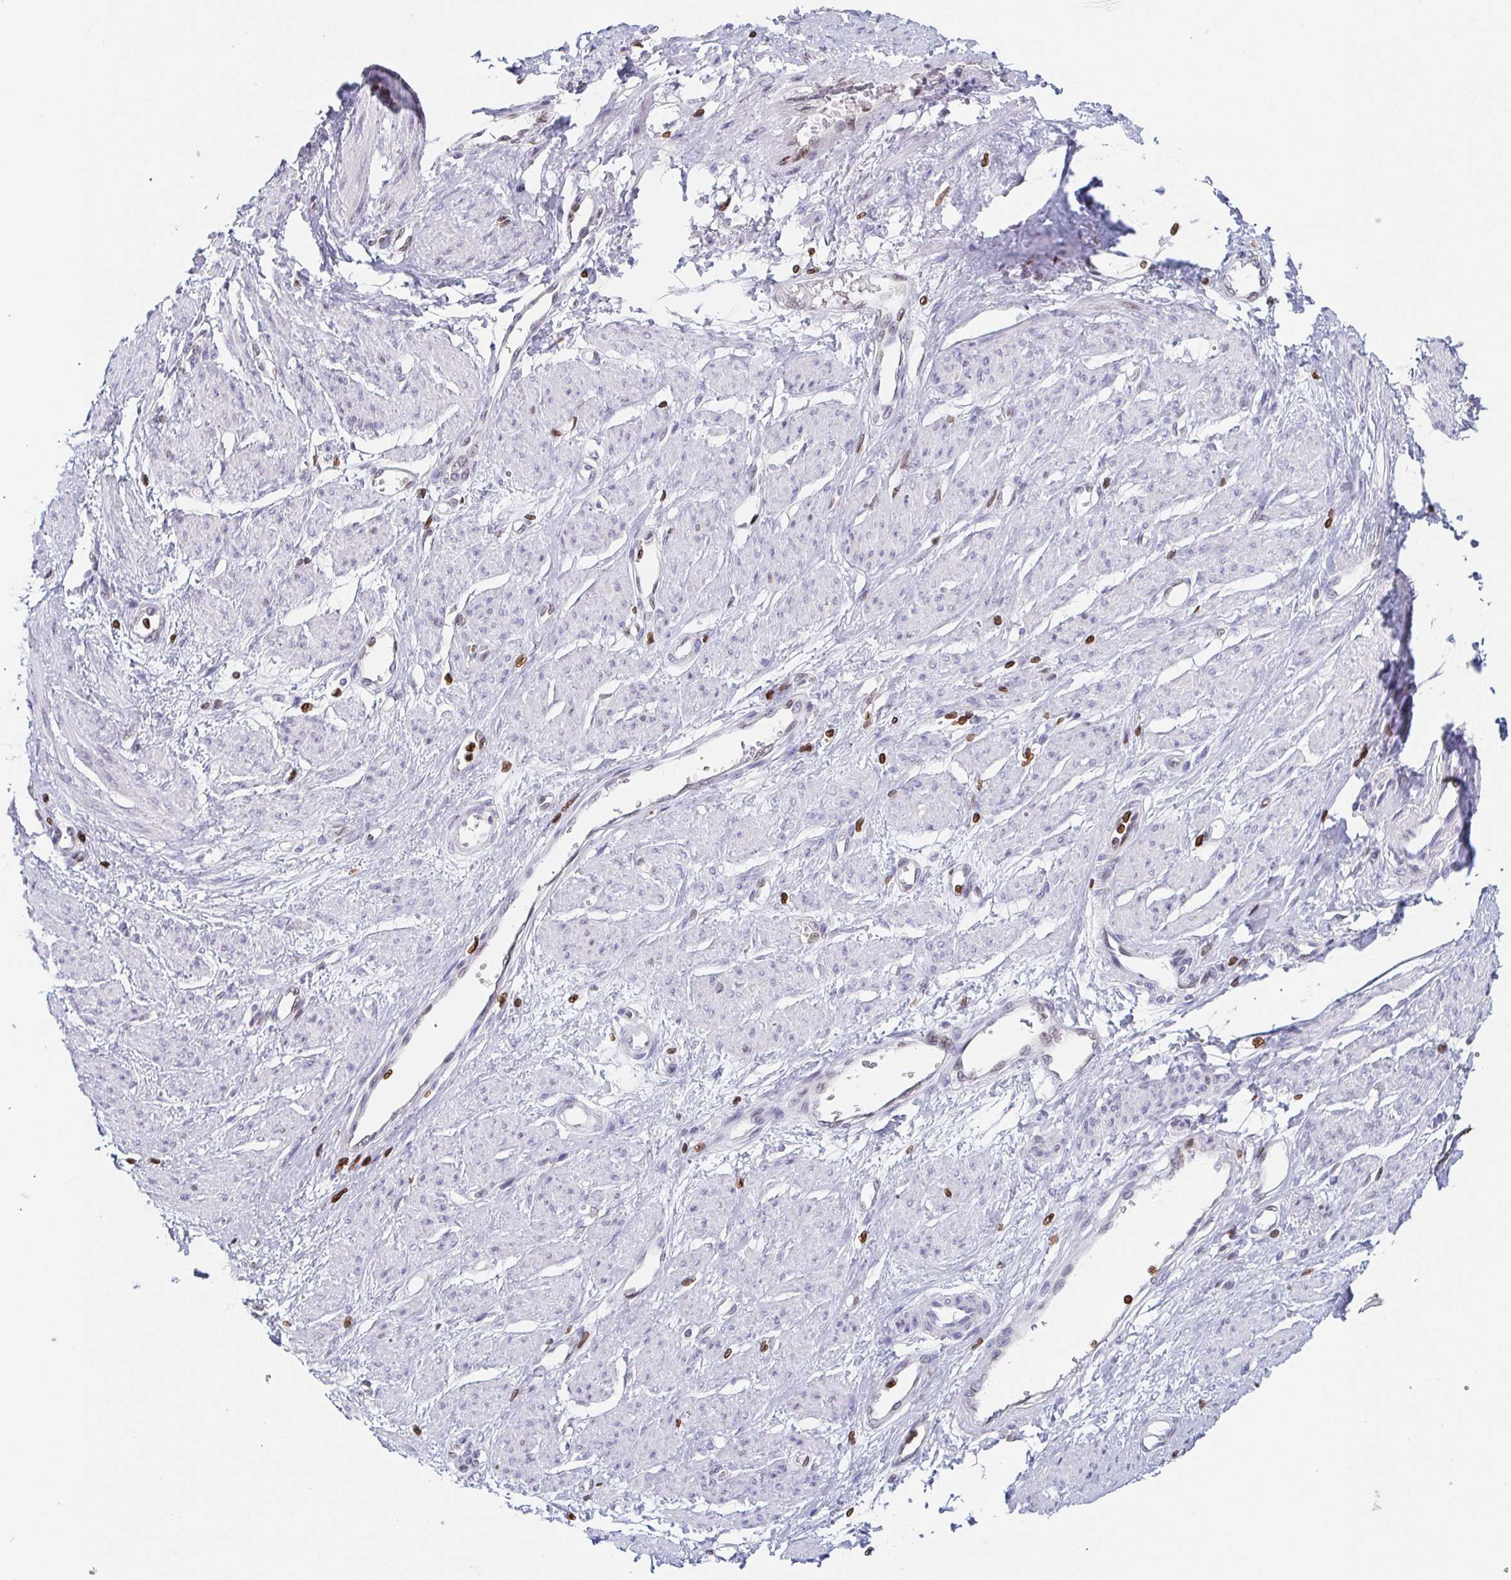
{"staining": {"intensity": "negative", "quantity": "none", "location": "none"}, "tissue": "smooth muscle", "cell_type": "Smooth muscle cells", "image_type": "normal", "snomed": [{"axis": "morphology", "description": "Normal tissue, NOS"}, {"axis": "topography", "description": "Smooth muscle"}, {"axis": "topography", "description": "Uterus"}], "caption": "This image is of normal smooth muscle stained with immunohistochemistry (IHC) to label a protein in brown with the nuclei are counter-stained blue. There is no expression in smooth muscle cells.", "gene": "BTBD7", "patient": {"sex": "female", "age": 39}}